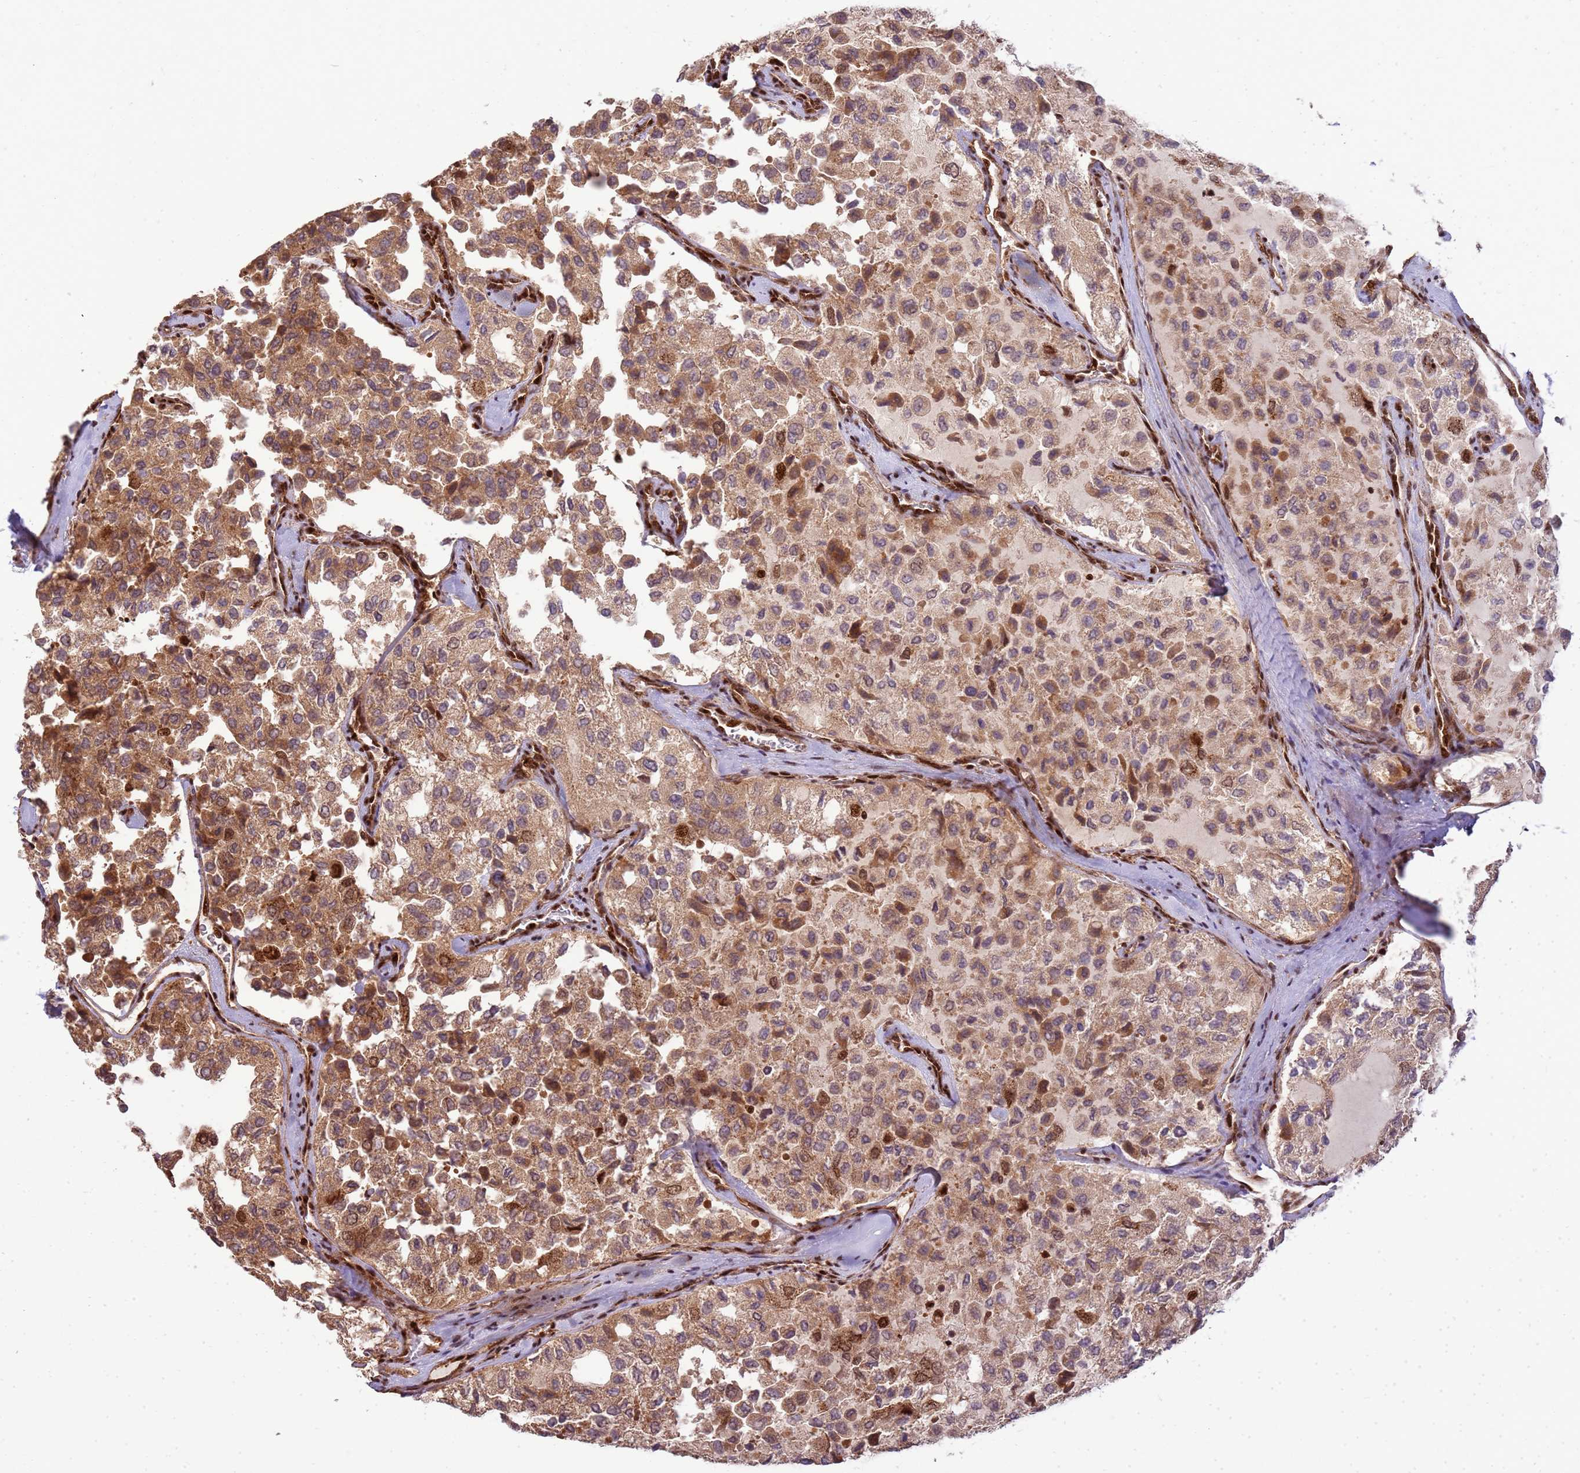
{"staining": {"intensity": "strong", "quantity": "25%-75%", "location": "cytoplasmic/membranous,nuclear"}, "tissue": "thyroid cancer", "cell_type": "Tumor cells", "image_type": "cancer", "snomed": [{"axis": "morphology", "description": "Follicular adenoma carcinoma, NOS"}, {"axis": "topography", "description": "Thyroid gland"}], "caption": "Immunohistochemical staining of human thyroid cancer (follicular adenoma carcinoma) demonstrates high levels of strong cytoplasmic/membranous and nuclear staining in about 25%-75% of tumor cells. (DAB IHC with brightfield microscopy, high magnification).", "gene": "PEX14", "patient": {"sex": "male", "age": 75}}